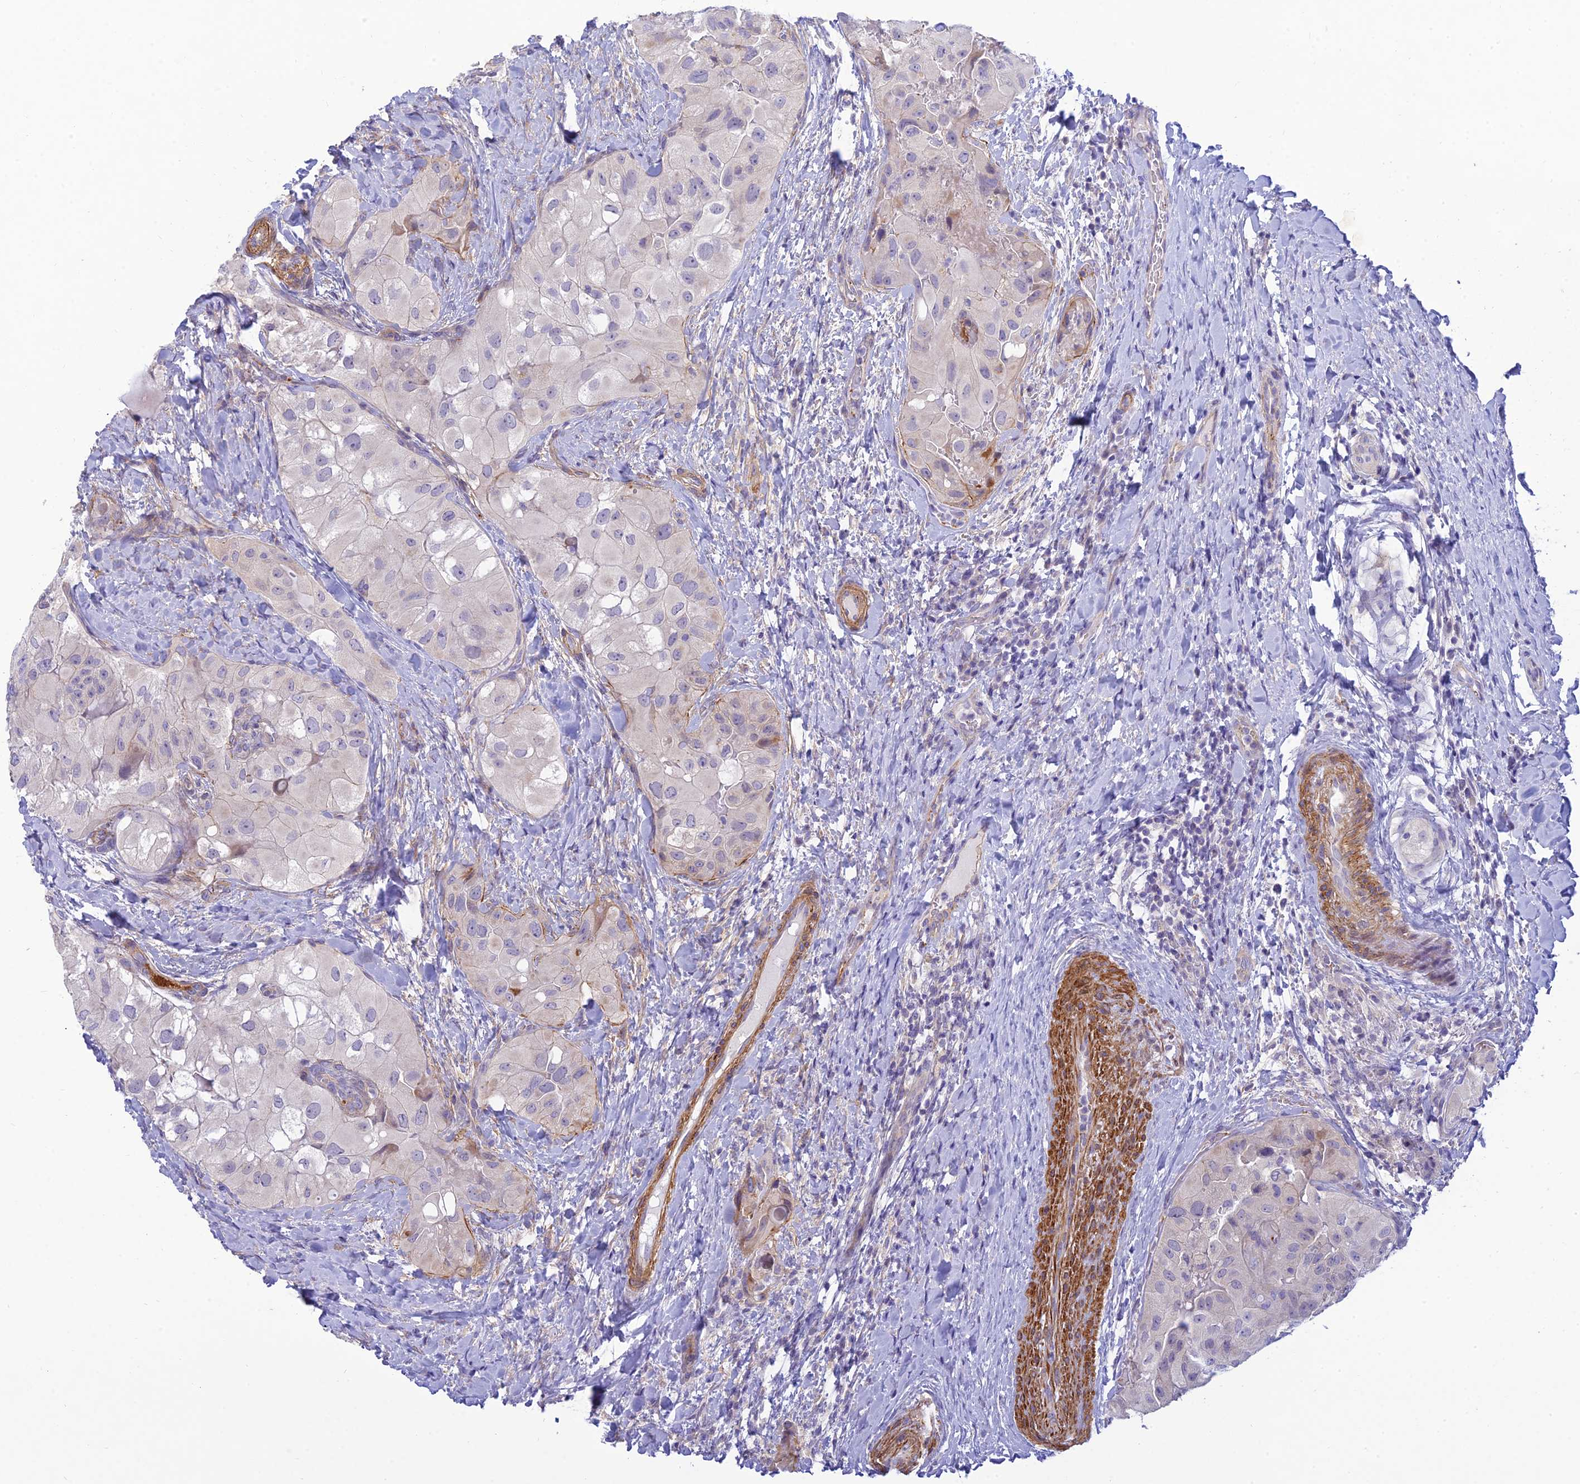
{"staining": {"intensity": "negative", "quantity": "none", "location": "none"}, "tissue": "thyroid cancer", "cell_type": "Tumor cells", "image_type": "cancer", "snomed": [{"axis": "morphology", "description": "Normal tissue, NOS"}, {"axis": "morphology", "description": "Papillary adenocarcinoma, NOS"}, {"axis": "topography", "description": "Thyroid gland"}], "caption": "Tumor cells are negative for brown protein staining in thyroid cancer (papillary adenocarcinoma). (IHC, brightfield microscopy, high magnification).", "gene": "FBXW4", "patient": {"sex": "female", "age": 59}}